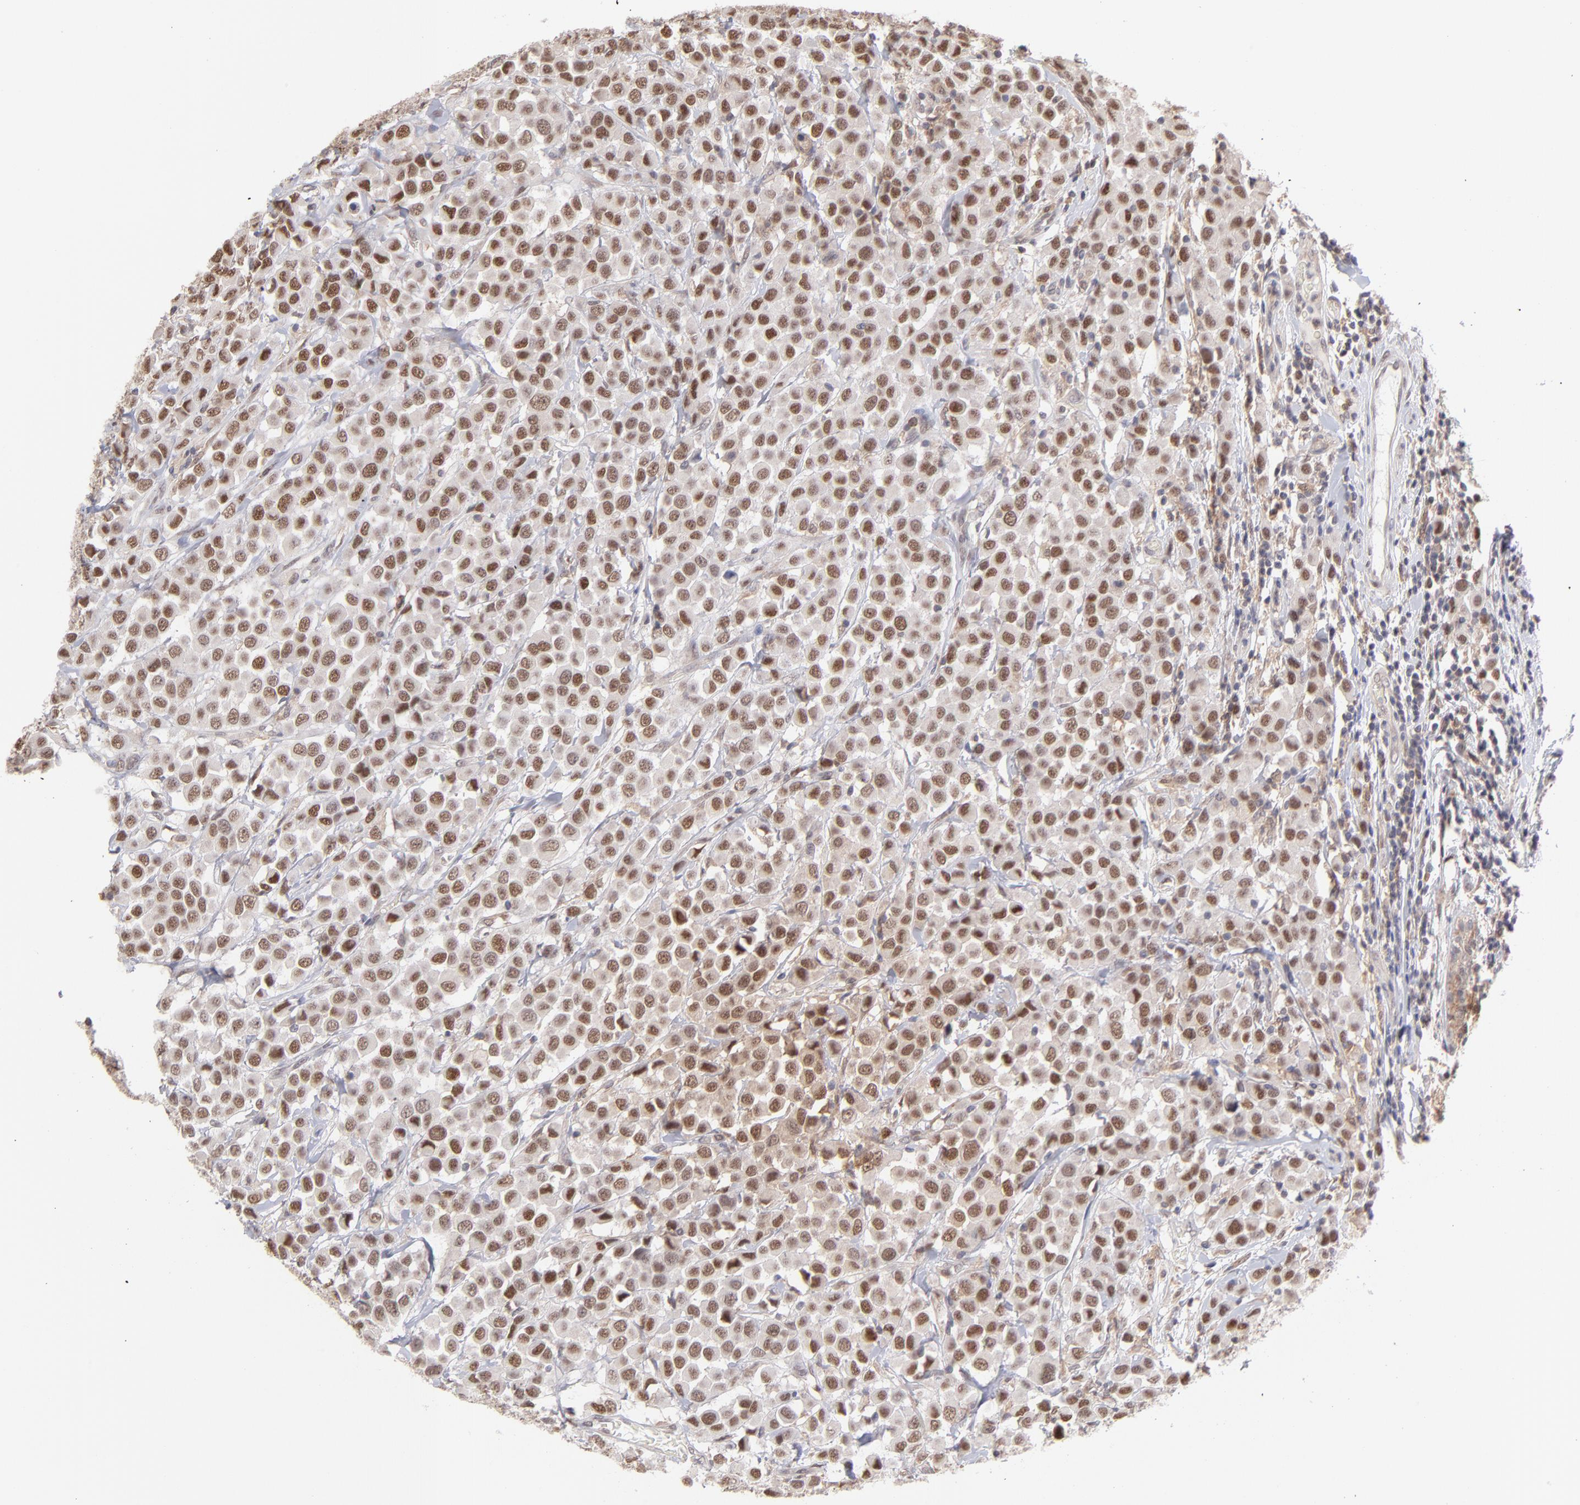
{"staining": {"intensity": "moderate", "quantity": ">75%", "location": "nuclear"}, "tissue": "breast cancer", "cell_type": "Tumor cells", "image_type": "cancer", "snomed": [{"axis": "morphology", "description": "Duct carcinoma"}, {"axis": "topography", "description": "Breast"}], "caption": "This histopathology image reveals IHC staining of human infiltrating ductal carcinoma (breast), with medium moderate nuclear positivity in about >75% of tumor cells.", "gene": "OAS1", "patient": {"sex": "female", "age": 61}}